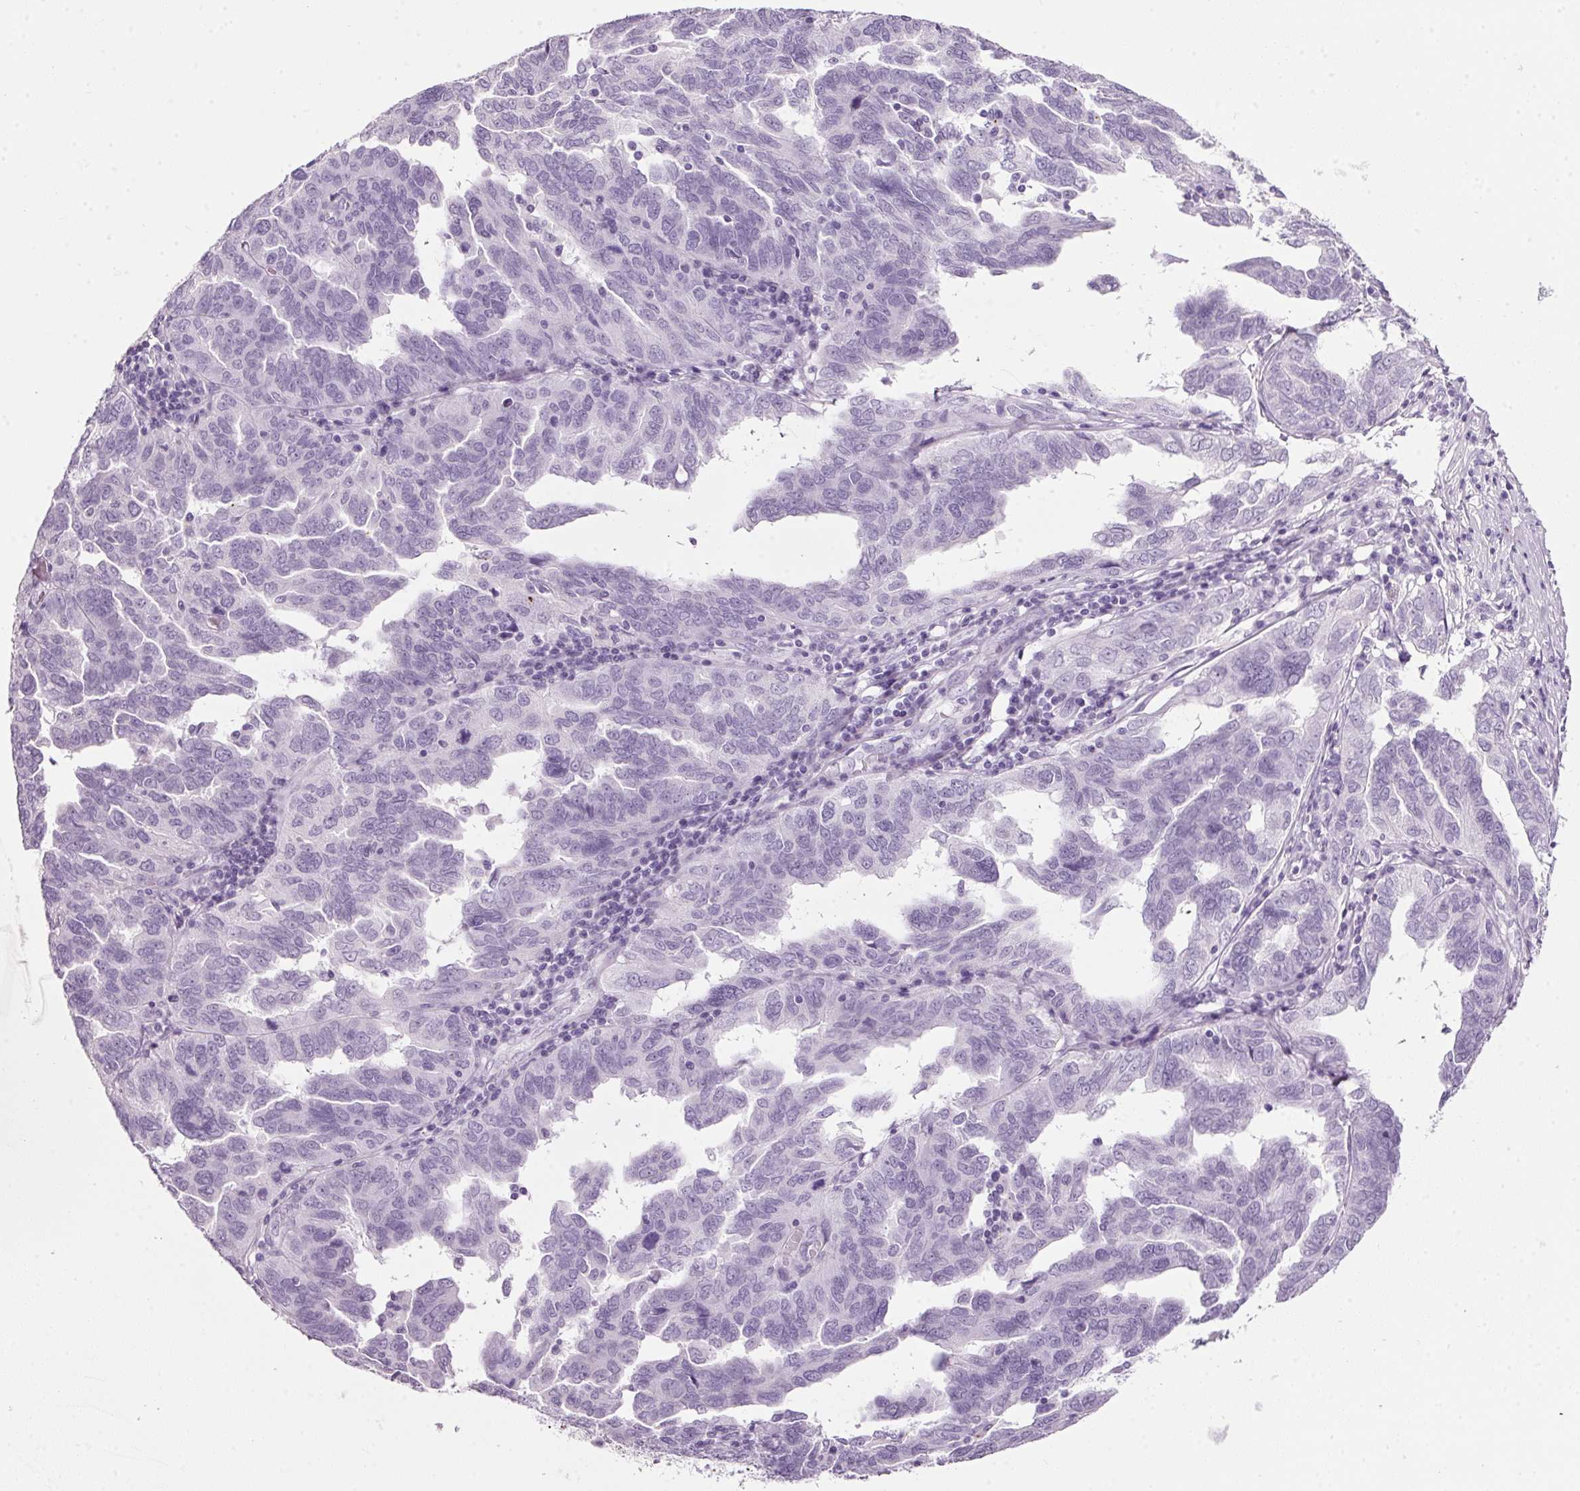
{"staining": {"intensity": "negative", "quantity": "none", "location": "none"}, "tissue": "ovarian cancer", "cell_type": "Tumor cells", "image_type": "cancer", "snomed": [{"axis": "morphology", "description": "Cystadenocarcinoma, serous, NOS"}, {"axis": "topography", "description": "Ovary"}], "caption": "Protein analysis of ovarian cancer displays no significant expression in tumor cells.", "gene": "PPP1R1A", "patient": {"sex": "female", "age": 64}}